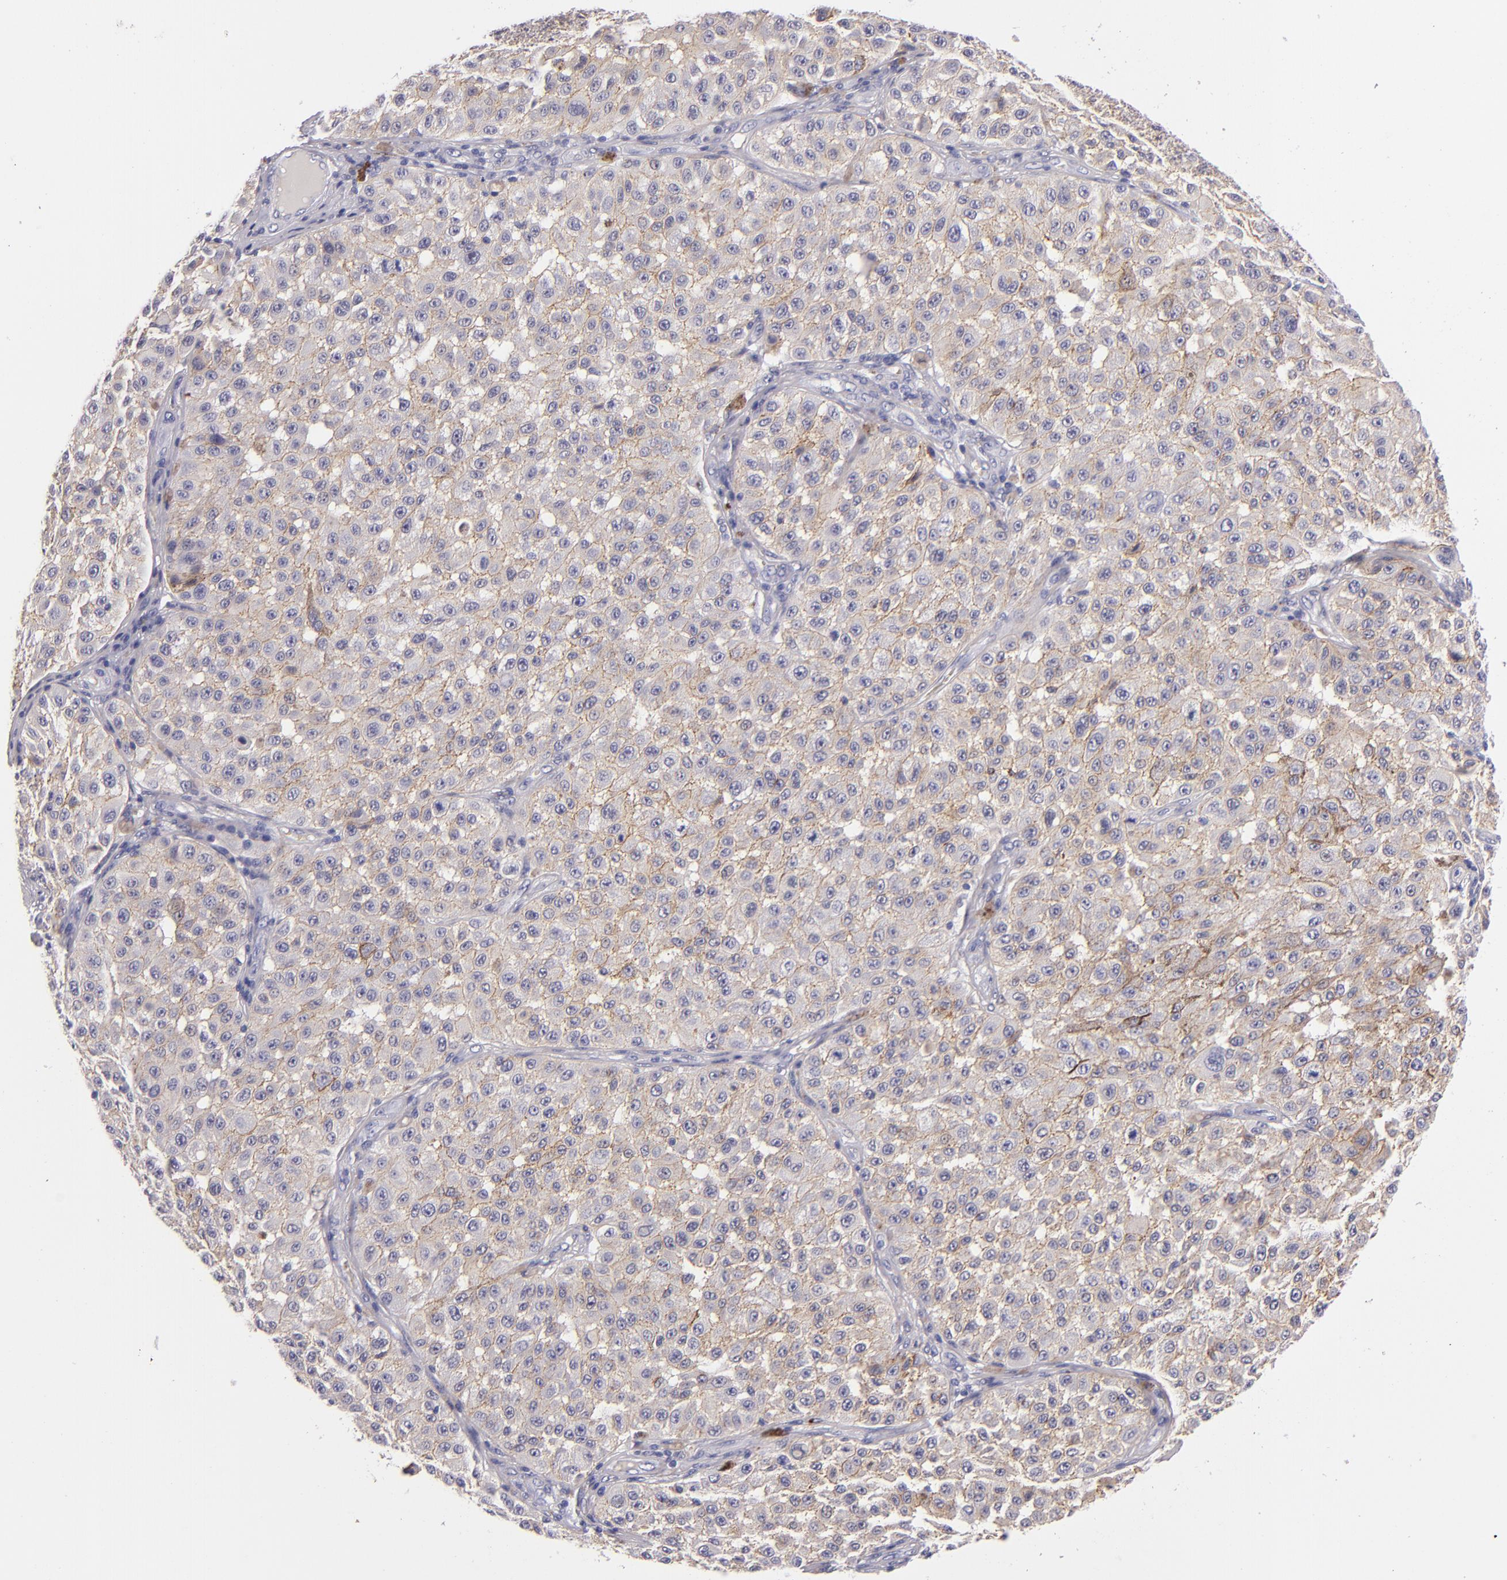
{"staining": {"intensity": "moderate", "quantity": "25%-75%", "location": "cytoplasmic/membranous"}, "tissue": "melanoma", "cell_type": "Tumor cells", "image_type": "cancer", "snomed": [{"axis": "morphology", "description": "Malignant melanoma, NOS"}, {"axis": "topography", "description": "Skin"}], "caption": "Protein staining displays moderate cytoplasmic/membranous expression in about 25%-75% of tumor cells in malignant melanoma.", "gene": "CDH3", "patient": {"sex": "female", "age": 64}}